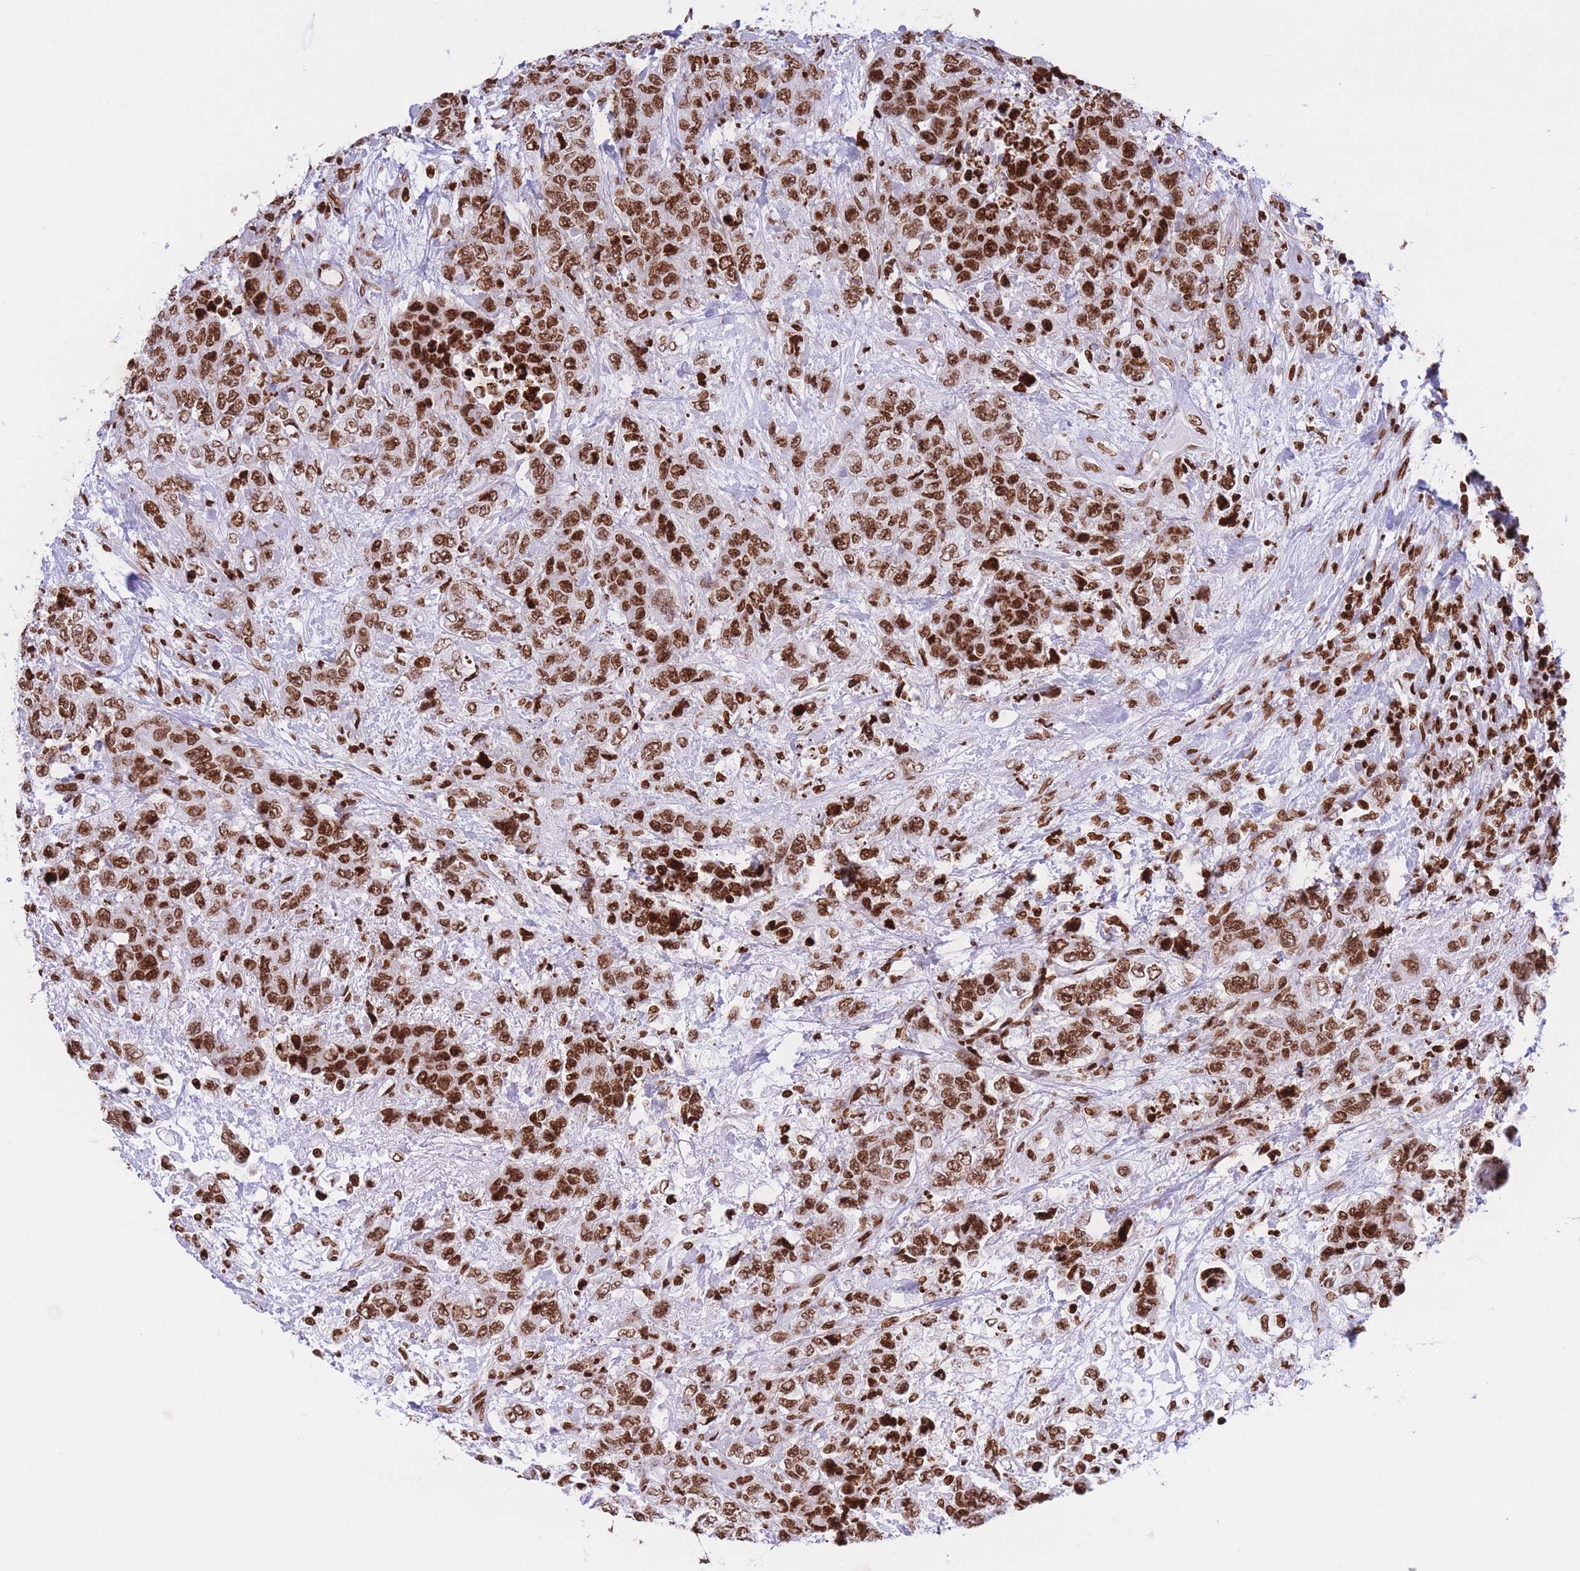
{"staining": {"intensity": "strong", "quantity": ">75%", "location": "nuclear"}, "tissue": "urothelial cancer", "cell_type": "Tumor cells", "image_type": "cancer", "snomed": [{"axis": "morphology", "description": "Urothelial carcinoma, High grade"}, {"axis": "topography", "description": "Urinary bladder"}], "caption": "Protein staining by IHC demonstrates strong nuclear positivity in approximately >75% of tumor cells in high-grade urothelial carcinoma.", "gene": "H2BC11", "patient": {"sex": "female", "age": 78}}